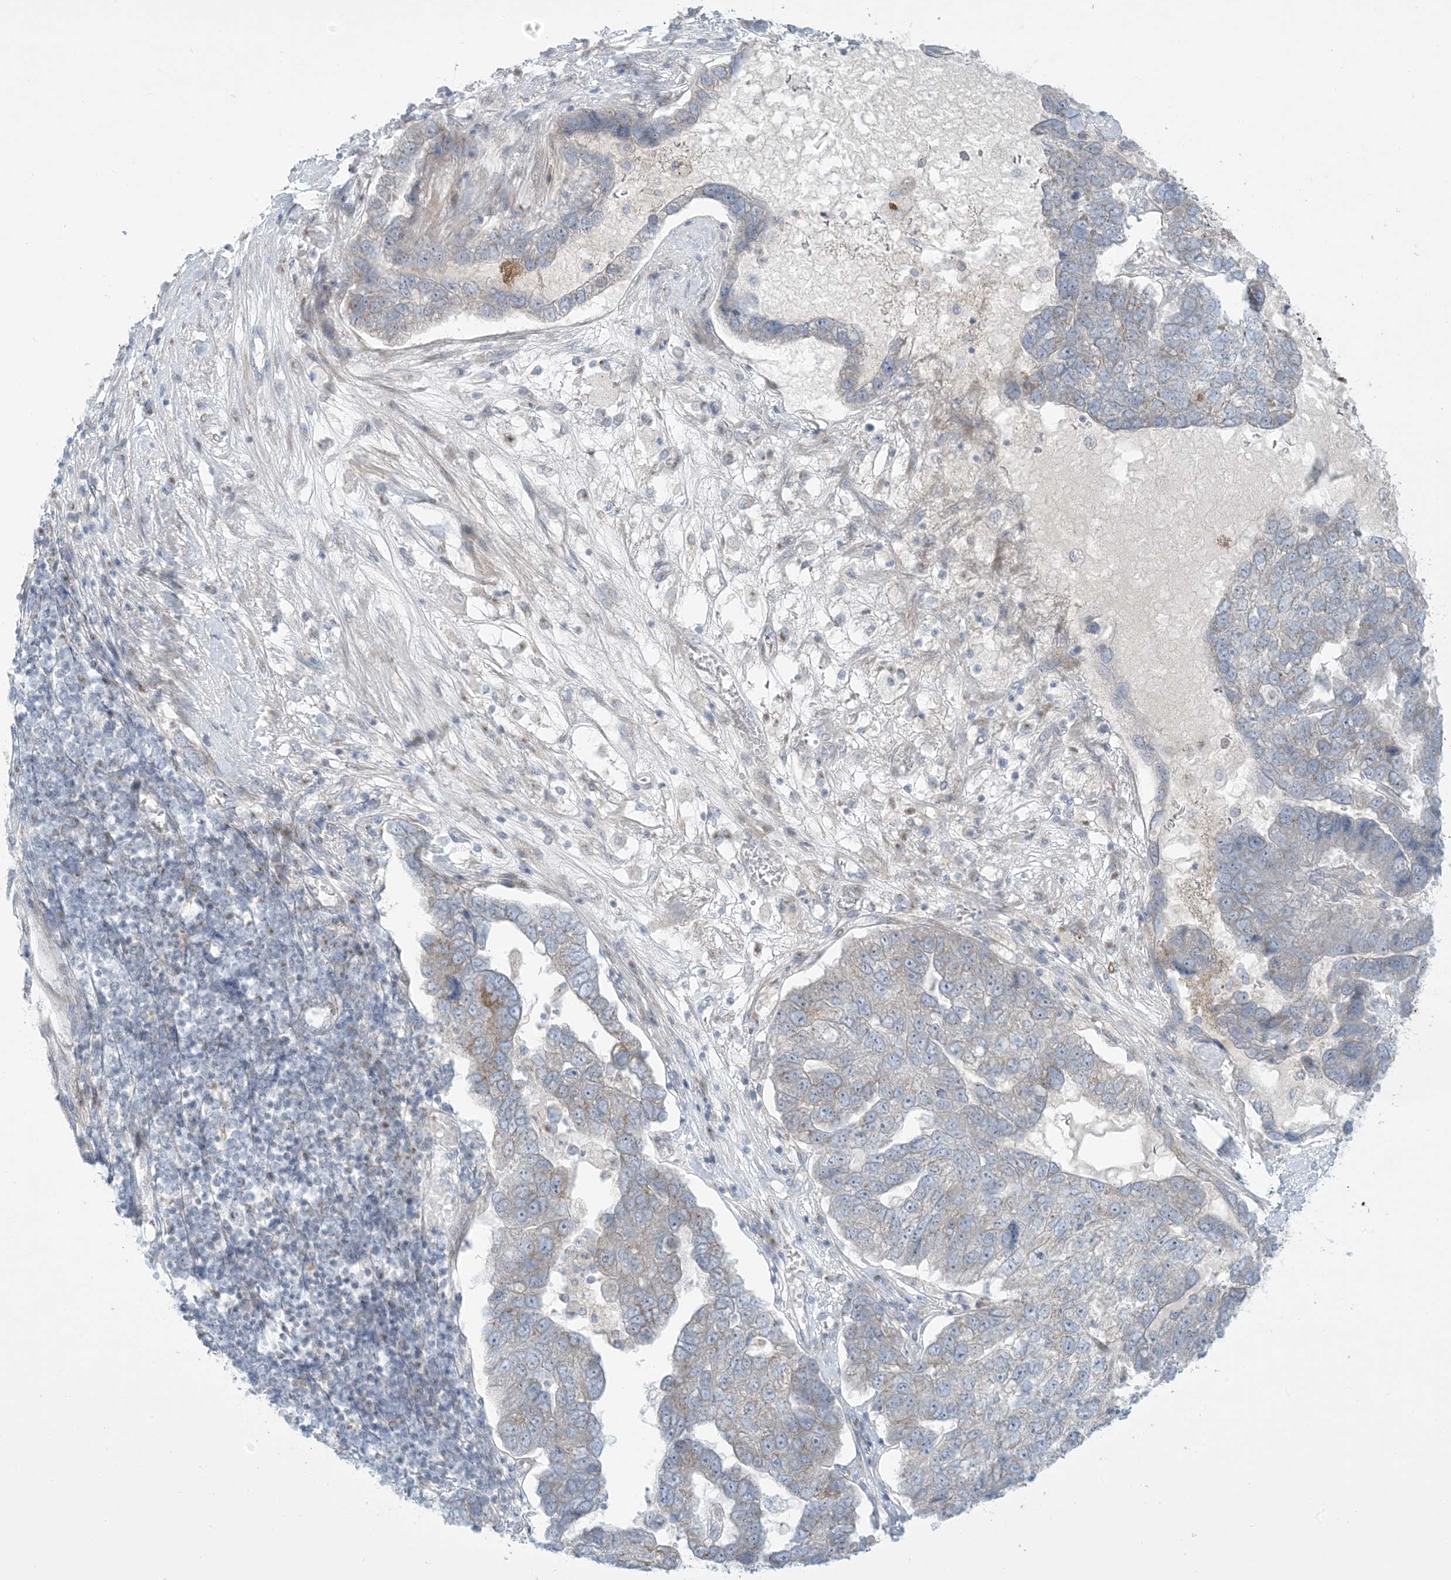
{"staining": {"intensity": "weak", "quantity": "<25%", "location": "cytoplasmic/membranous"}, "tissue": "pancreatic cancer", "cell_type": "Tumor cells", "image_type": "cancer", "snomed": [{"axis": "morphology", "description": "Adenocarcinoma, NOS"}, {"axis": "topography", "description": "Pancreas"}], "caption": "Immunohistochemical staining of human pancreatic cancer (adenocarcinoma) exhibits no significant staining in tumor cells.", "gene": "AFTPH", "patient": {"sex": "female", "age": 61}}